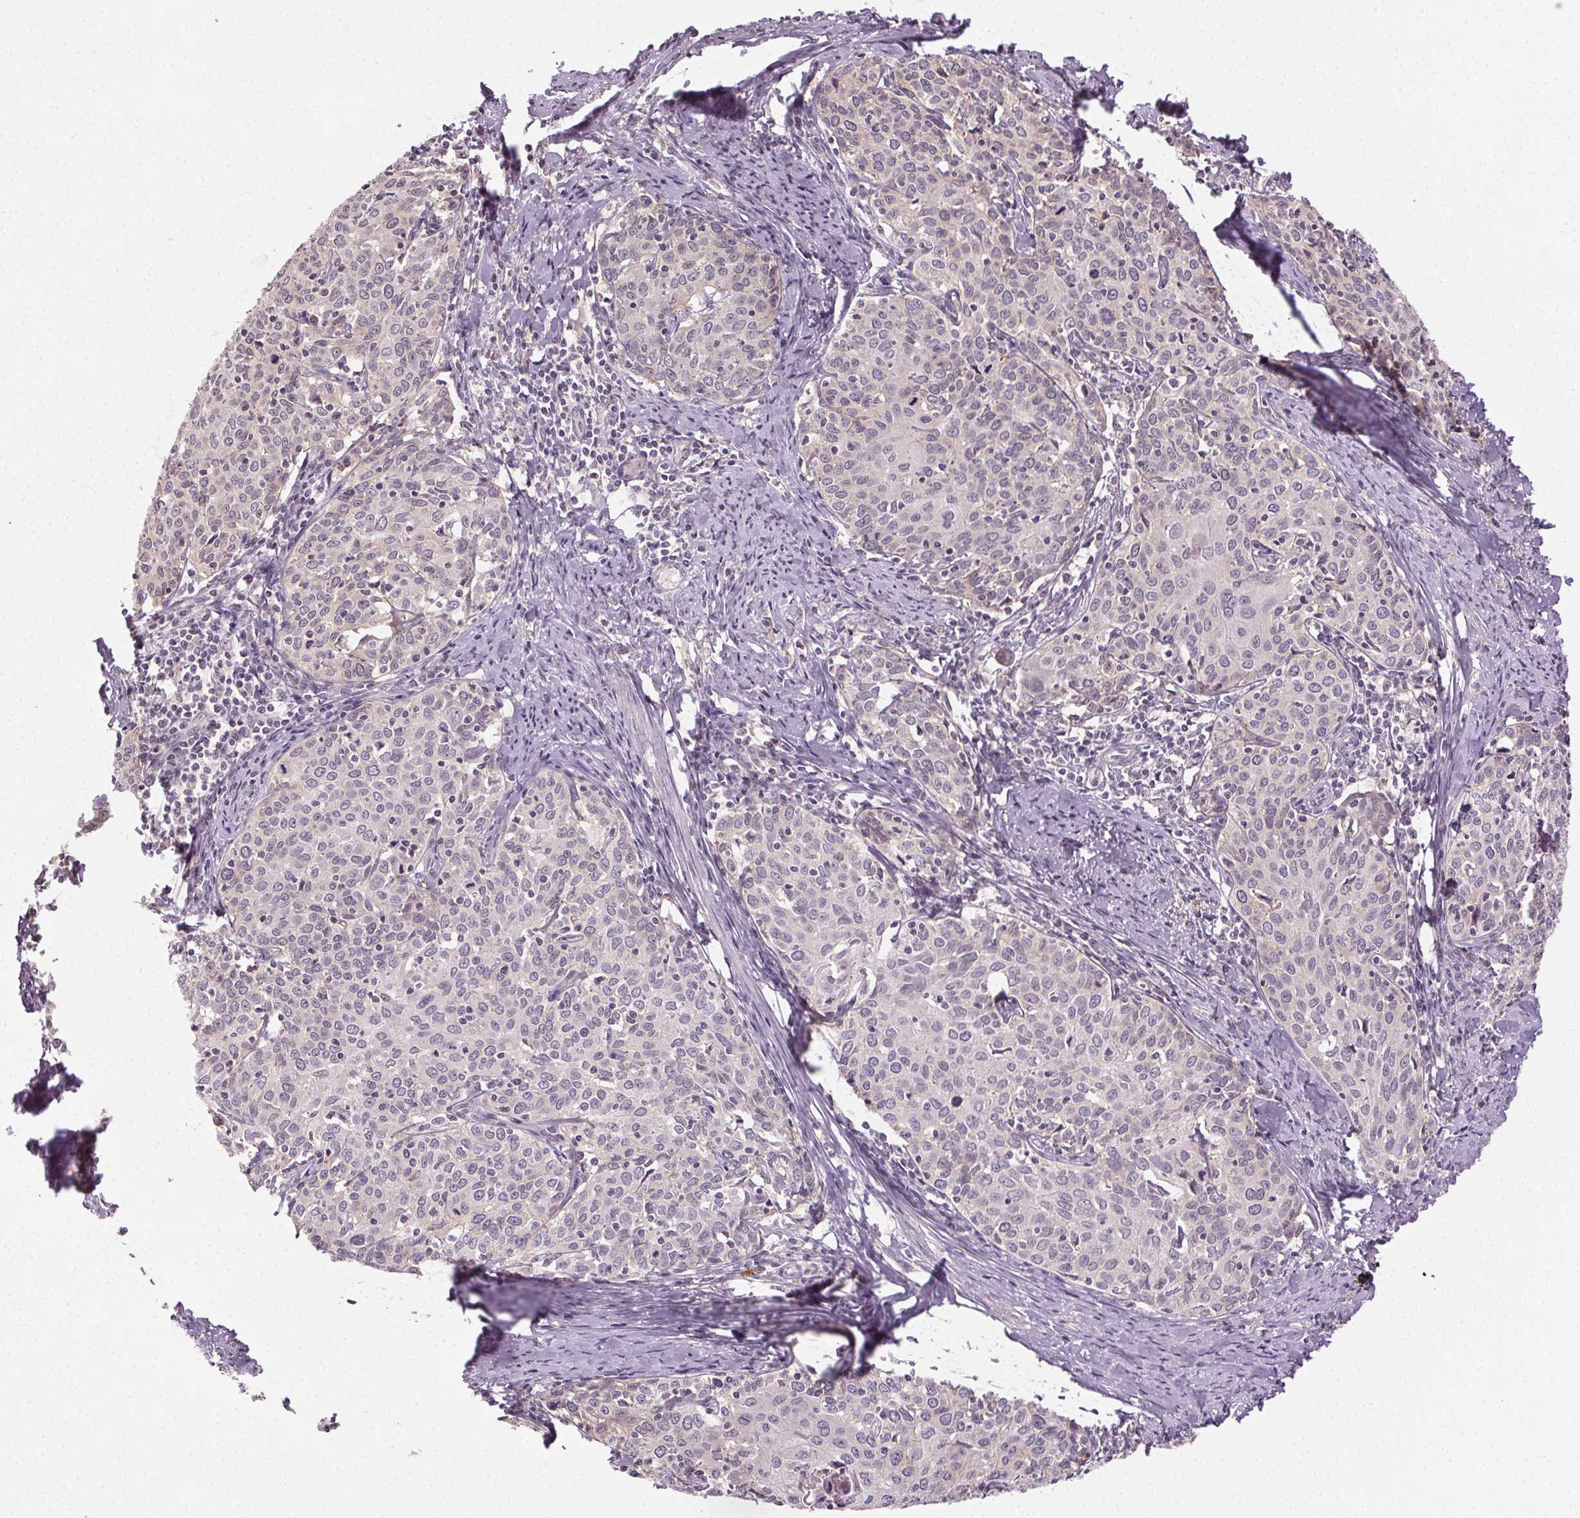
{"staining": {"intensity": "negative", "quantity": "none", "location": "none"}, "tissue": "cervical cancer", "cell_type": "Tumor cells", "image_type": "cancer", "snomed": [{"axis": "morphology", "description": "Squamous cell carcinoma, NOS"}, {"axis": "topography", "description": "Cervix"}], "caption": "Tumor cells are negative for brown protein staining in cervical cancer (squamous cell carcinoma). The staining is performed using DAB brown chromogen with nuclei counter-stained in using hematoxylin.", "gene": "ATP1B3", "patient": {"sex": "female", "age": 62}}